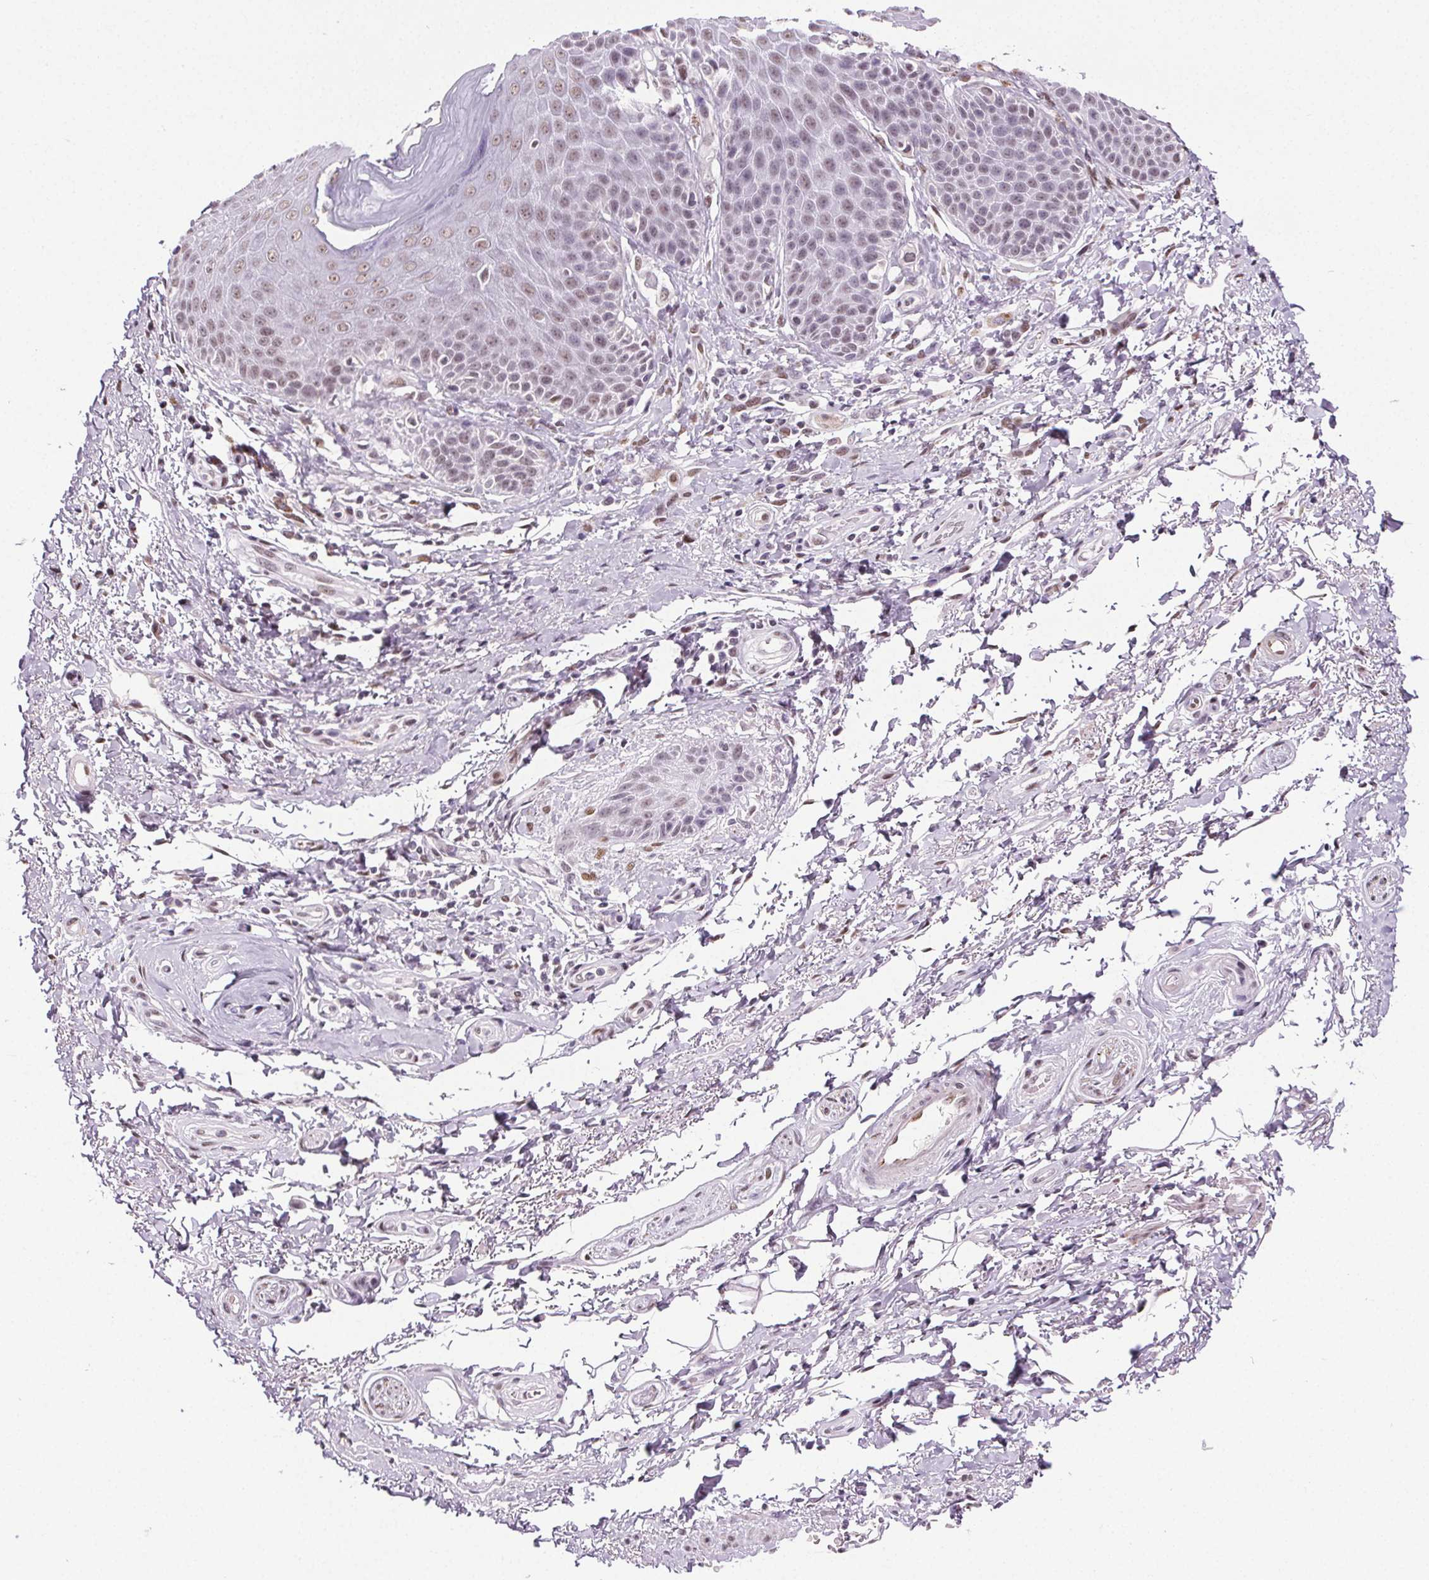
{"staining": {"intensity": "negative", "quantity": "none", "location": "none"}, "tissue": "adipose tissue", "cell_type": "Adipocytes", "image_type": "normal", "snomed": [{"axis": "morphology", "description": "Normal tissue, NOS"}, {"axis": "topography", "description": "Peripheral nerve tissue"}], "caption": "A histopathology image of adipose tissue stained for a protein reveals no brown staining in adipocytes.", "gene": "GP6", "patient": {"sex": "male", "age": 51}}